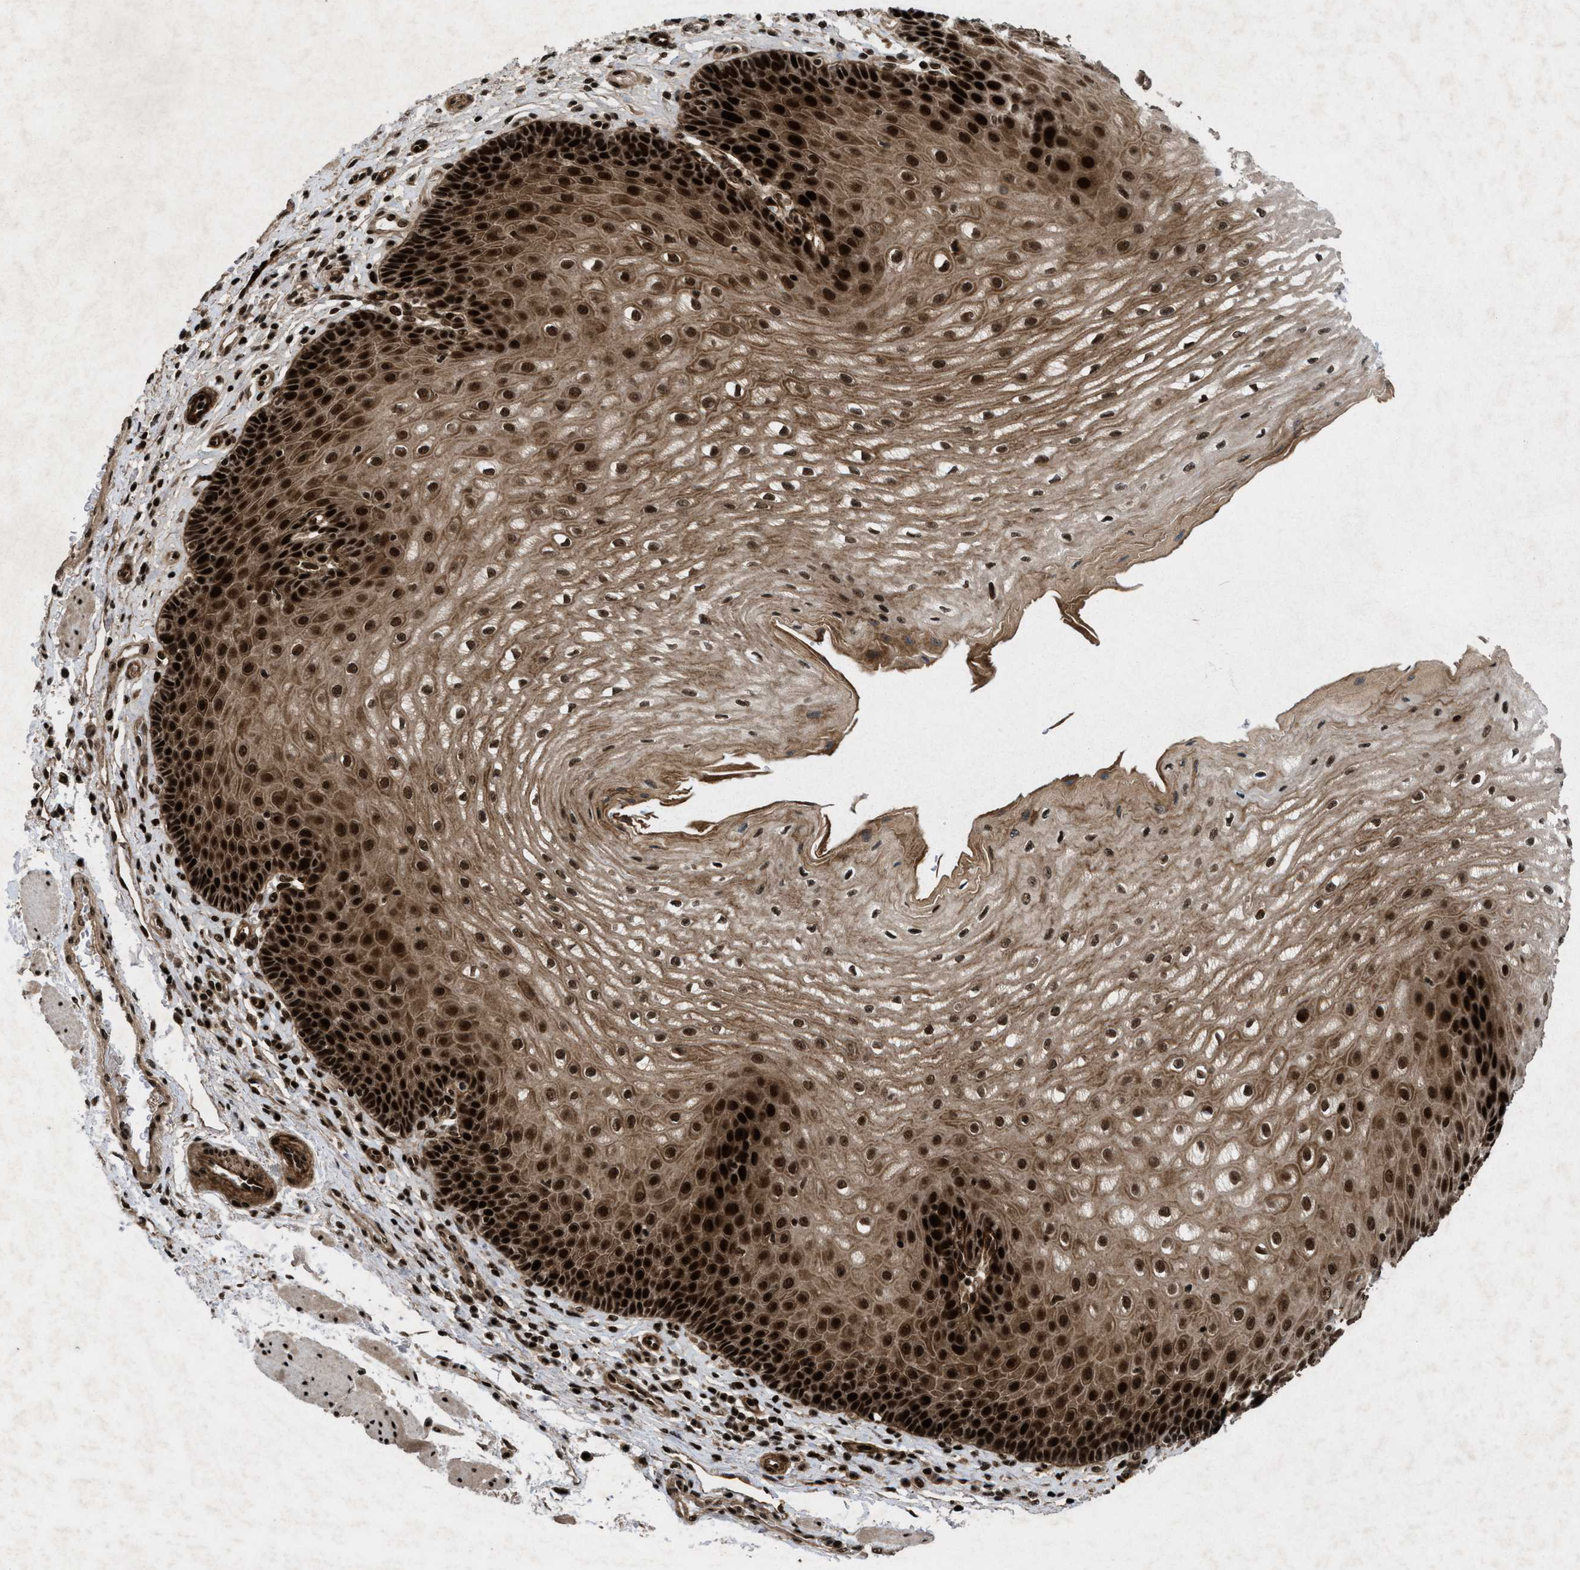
{"staining": {"intensity": "strong", "quantity": ">75%", "location": "cytoplasmic/membranous,nuclear"}, "tissue": "esophagus", "cell_type": "Squamous epithelial cells", "image_type": "normal", "snomed": [{"axis": "morphology", "description": "Normal tissue, NOS"}, {"axis": "topography", "description": "Esophagus"}], "caption": "Immunohistochemical staining of normal human esophagus displays >75% levels of strong cytoplasmic/membranous,nuclear protein staining in approximately >75% of squamous epithelial cells.", "gene": "WIZ", "patient": {"sex": "male", "age": 54}}